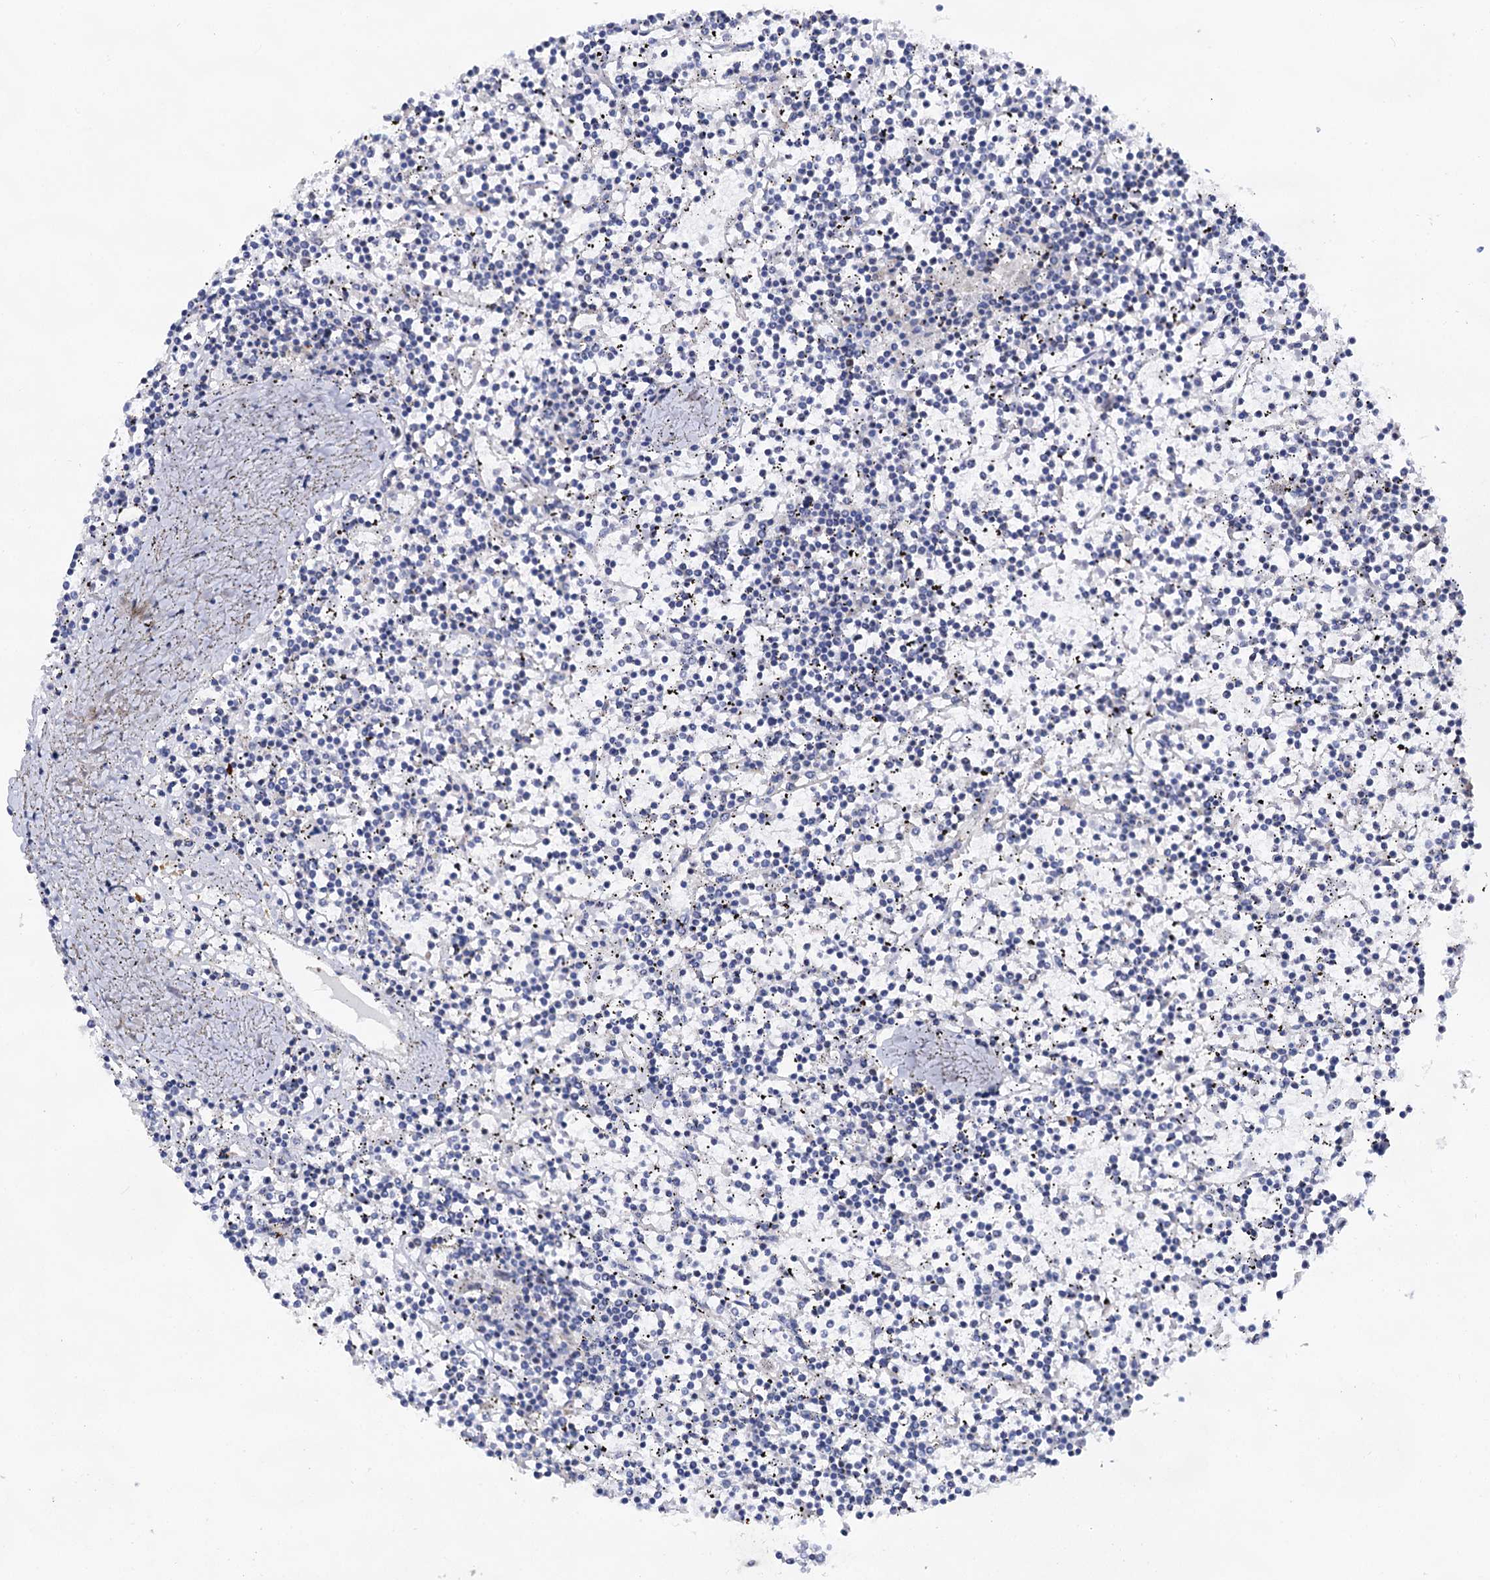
{"staining": {"intensity": "negative", "quantity": "none", "location": "none"}, "tissue": "lymphoma", "cell_type": "Tumor cells", "image_type": "cancer", "snomed": [{"axis": "morphology", "description": "Malignant lymphoma, non-Hodgkin's type, Low grade"}, {"axis": "topography", "description": "Spleen"}], "caption": "The histopathology image reveals no significant staining in tumor cells of lymphoma.", "gene": "ABLIM1", "patient": {"sex": "female", "age": 19}}